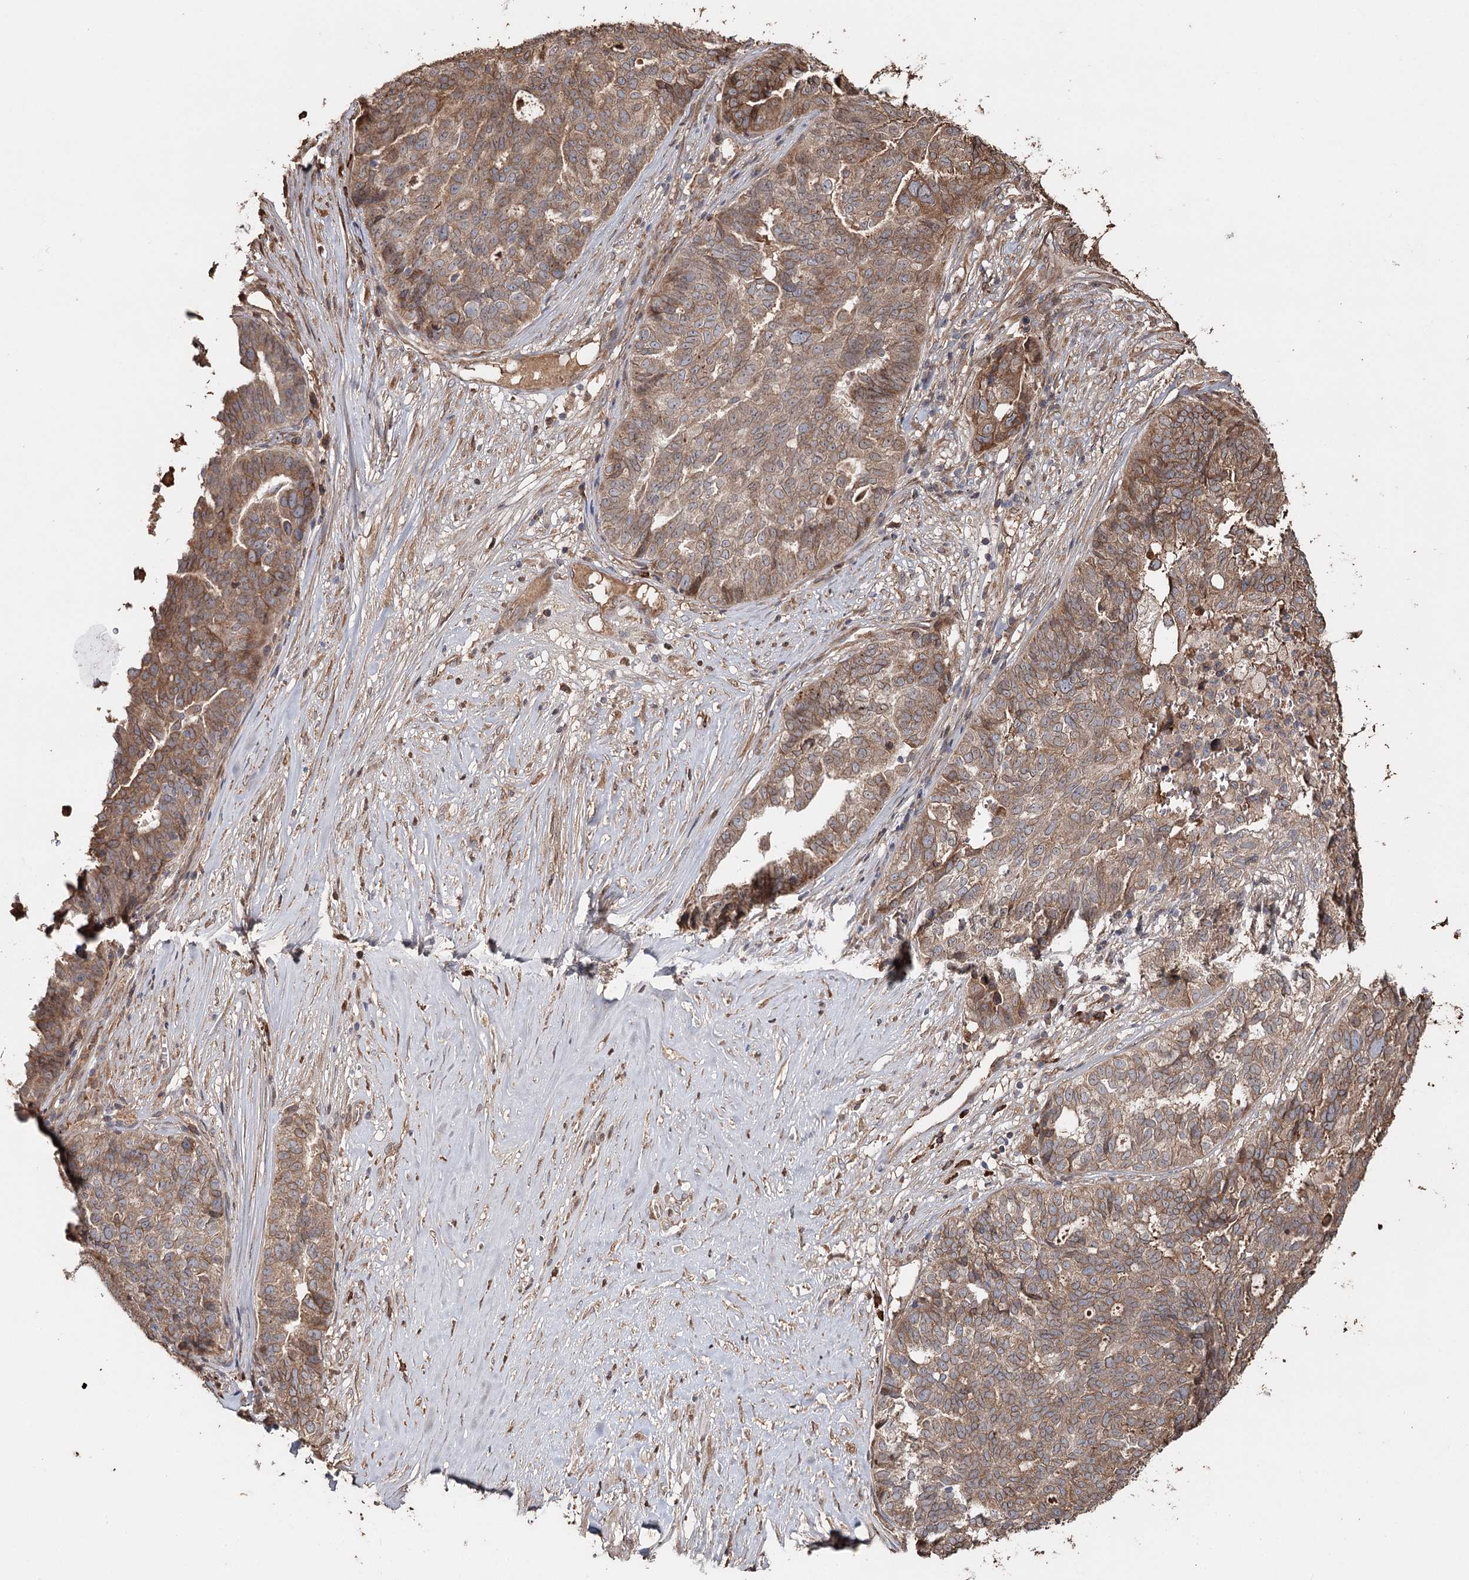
{"staining": {"intensity": "moderate", "quantity": ">75%", "location": "cytoplasmic/membranous"}, "tissue": "ovarian cancer", "cell_type": "Tumor cells", "image_type": "cancer", "snomed": [{"axis": "morphology", "description": "Cystadenocarcinoma, serous, NOS"}, {"axis": "topography", "description": "Ovary"}], "caption": "Immunohistochemical staining of human ovarian cancer reveals medium levels of moderate cytoplasmic/membranous protein staining in approximately >75% of tumor cells.", "gene": "SYVN1", "patient": {"sex": "female", "age": 59}}